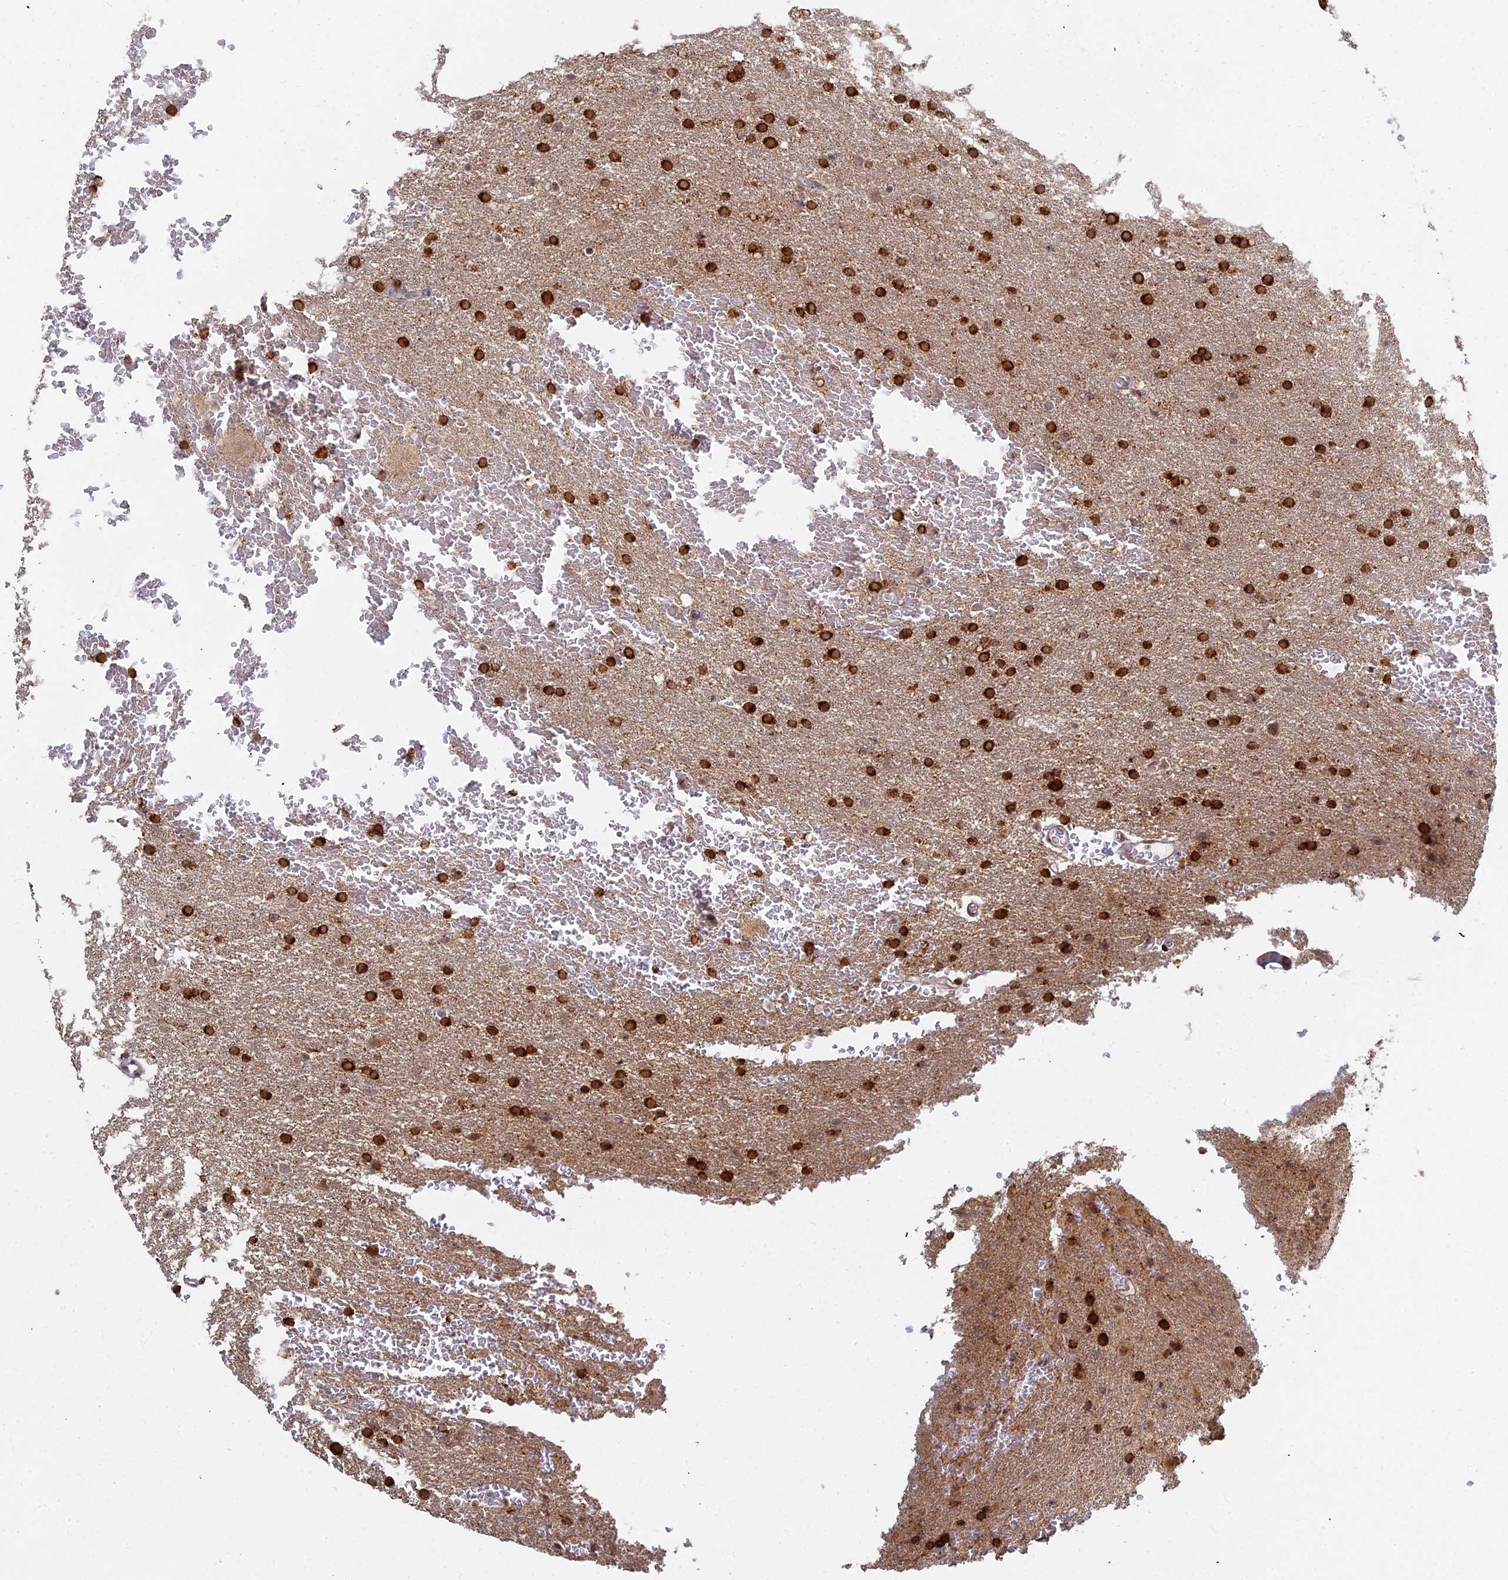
{"staining": {"intensity": "strong", "quantity": ">75%", "location": "nuclear"}, "tissue": "glioma", "cell_type": "Tumor cells", "image_type": "cancer", "snomed": [{"axis": "morphology", "description": "Glioma, malignant, High grade"}, {"axis": "topography", "description": "Cerebral cortex"}], "caption": "The histopathology image displays a brown stain indicating the presence of a protein in the nuclear of tumor cells in malignant high-grade glioma.", "gene": "ABCA2", "patient": {"sex": "female", "age": 36}}